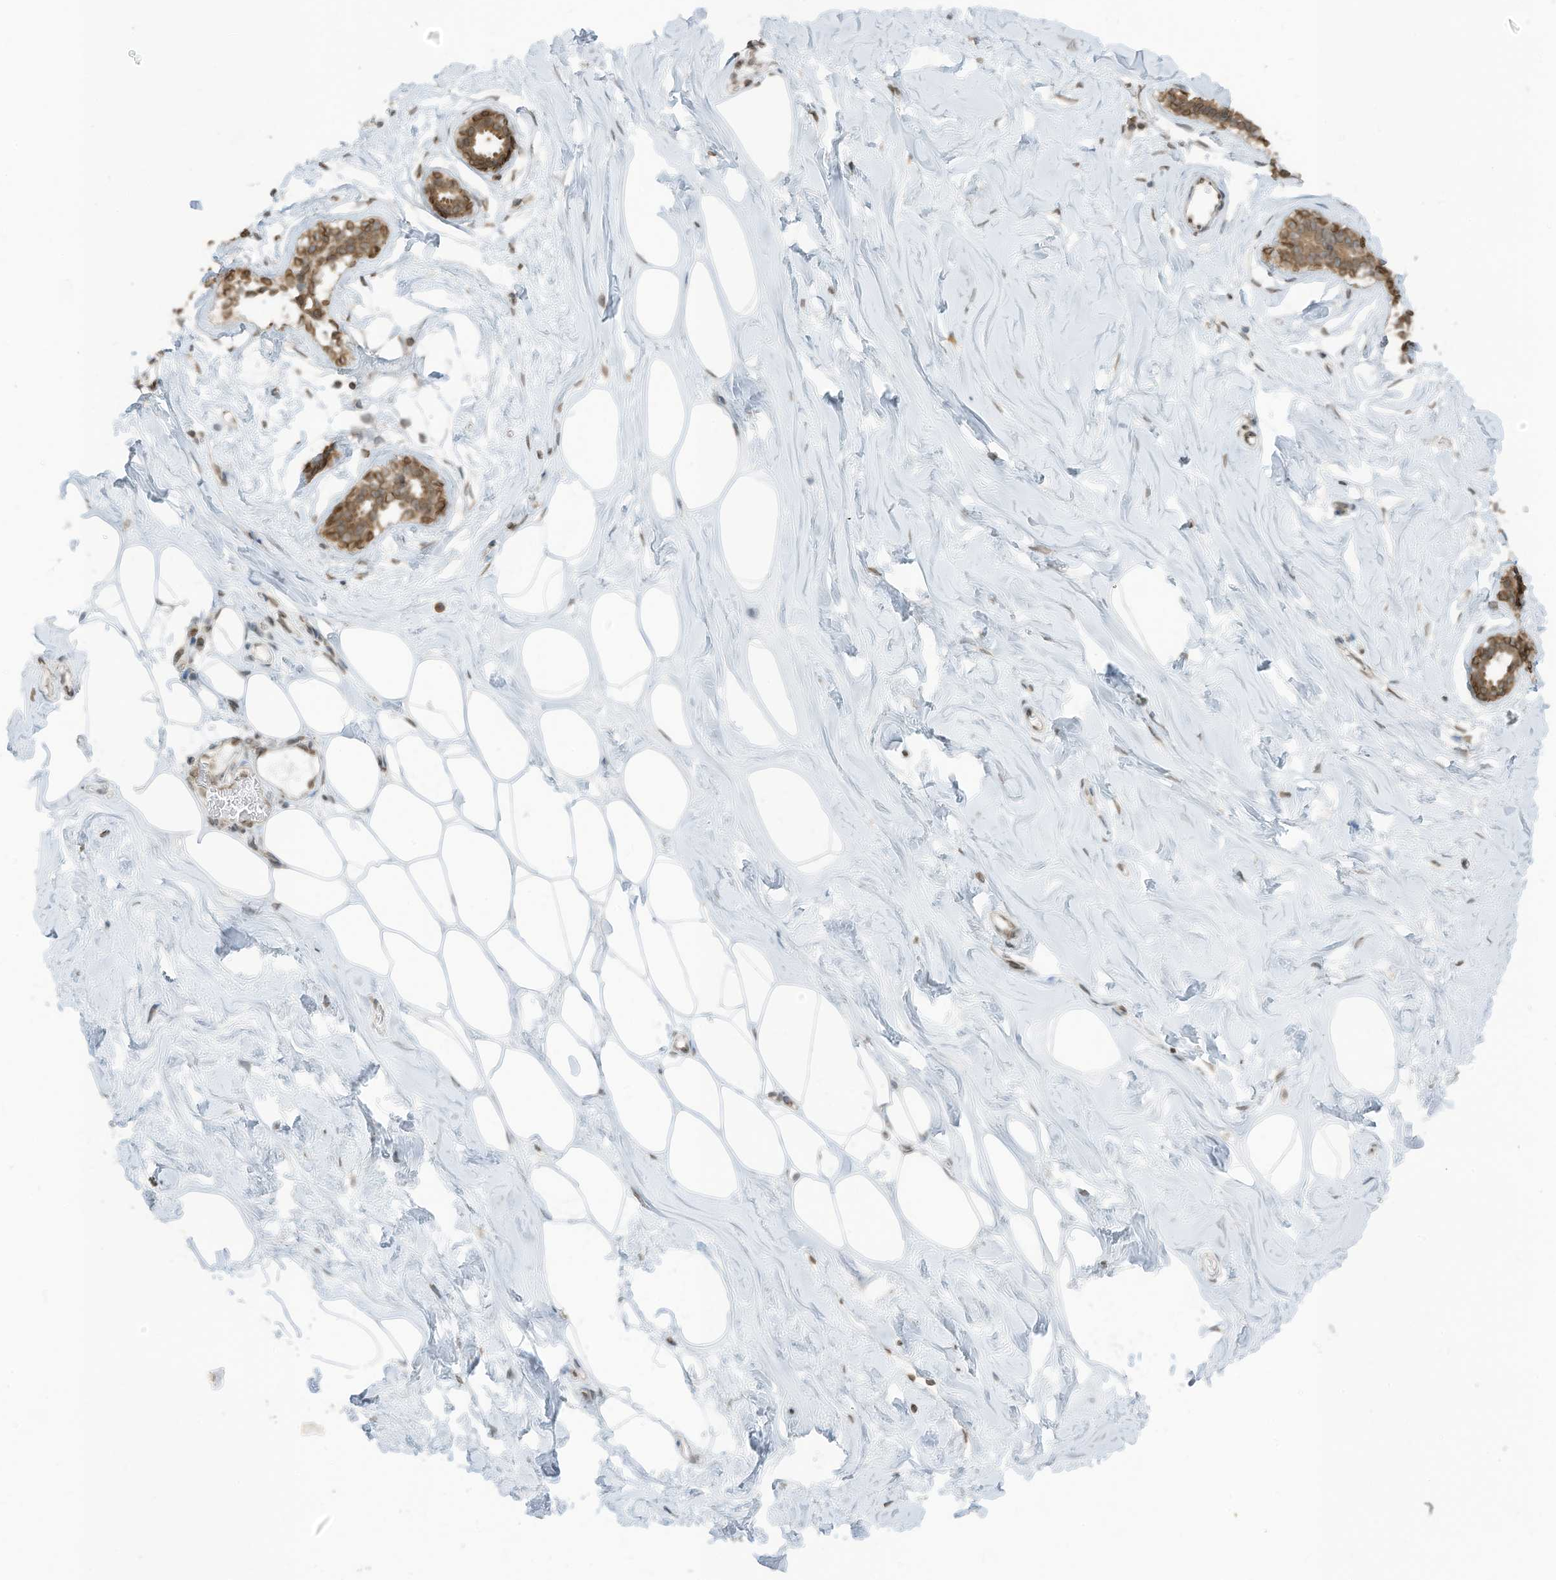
{"staining": {"intensity": "negative", "quantity": "none", "location": "none"}, "tissue": "adipose tissue", "cell_type": "Adipocytes", "image_type": "normal", "snomed": [{"axis": "morphology", "description": "Normal tissue, NOS"}, {"axis": "morphology", "description": "Fibrosis, NOS"}, {"axis": "topography", "description": "Breast"}, {"axis": "topography", "description": "Adipose tissue"}], "caption": "High magnification brightfield microscopy of unremarkable adipose tissue stained with DAB (brown) and counterstained with hematoxylin (blue): adipocytes show no significant positivity.", "gene": "RABL3", "patient": {"sex": "female", "age": 39}}